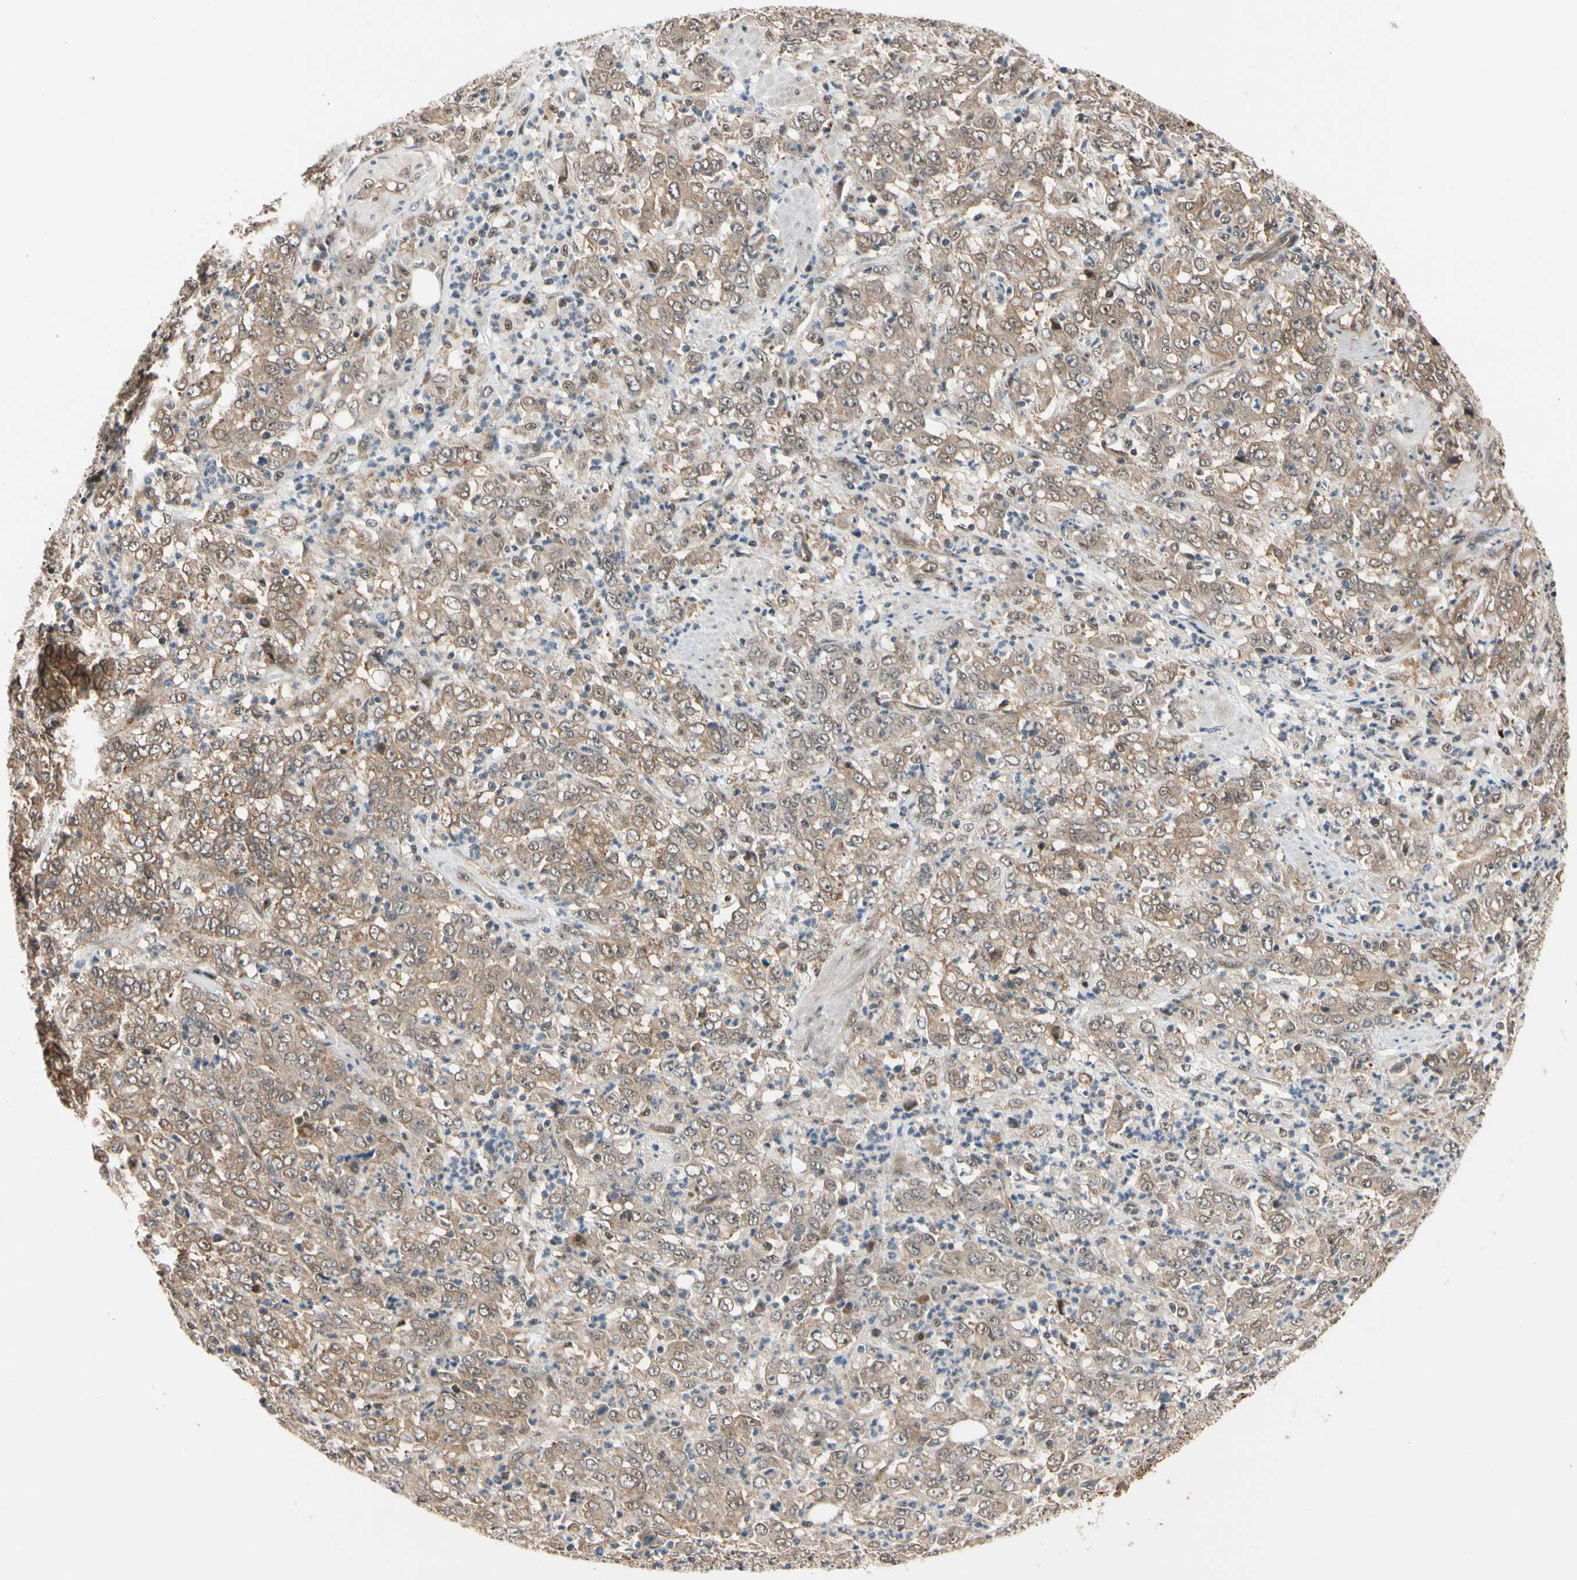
{"staining": {"intensity": "moderate", "quantity": ">75%", "location": "cytoplasmic/membranous"}, "tissue": "stomach cancer", "cell_type": "Tumor cells", "image_type": "cancer", "snomed": [{"axis": "morphology", "description": "Adenocarcinoma, NOS"}, {"axis": "topography", "description": "Stomach, lower"}], "caption": "Tumor cells demonstrate medium levels of moderate cytoplasmic/membranous staining in about >75% of cells in stomach adenocarcinoma. Immunohistochemistry stains the protein of interest in brown and the nuclei are stained blue.", "gene": "NGEF", "patient": {"sex": "female", "age": 71}}